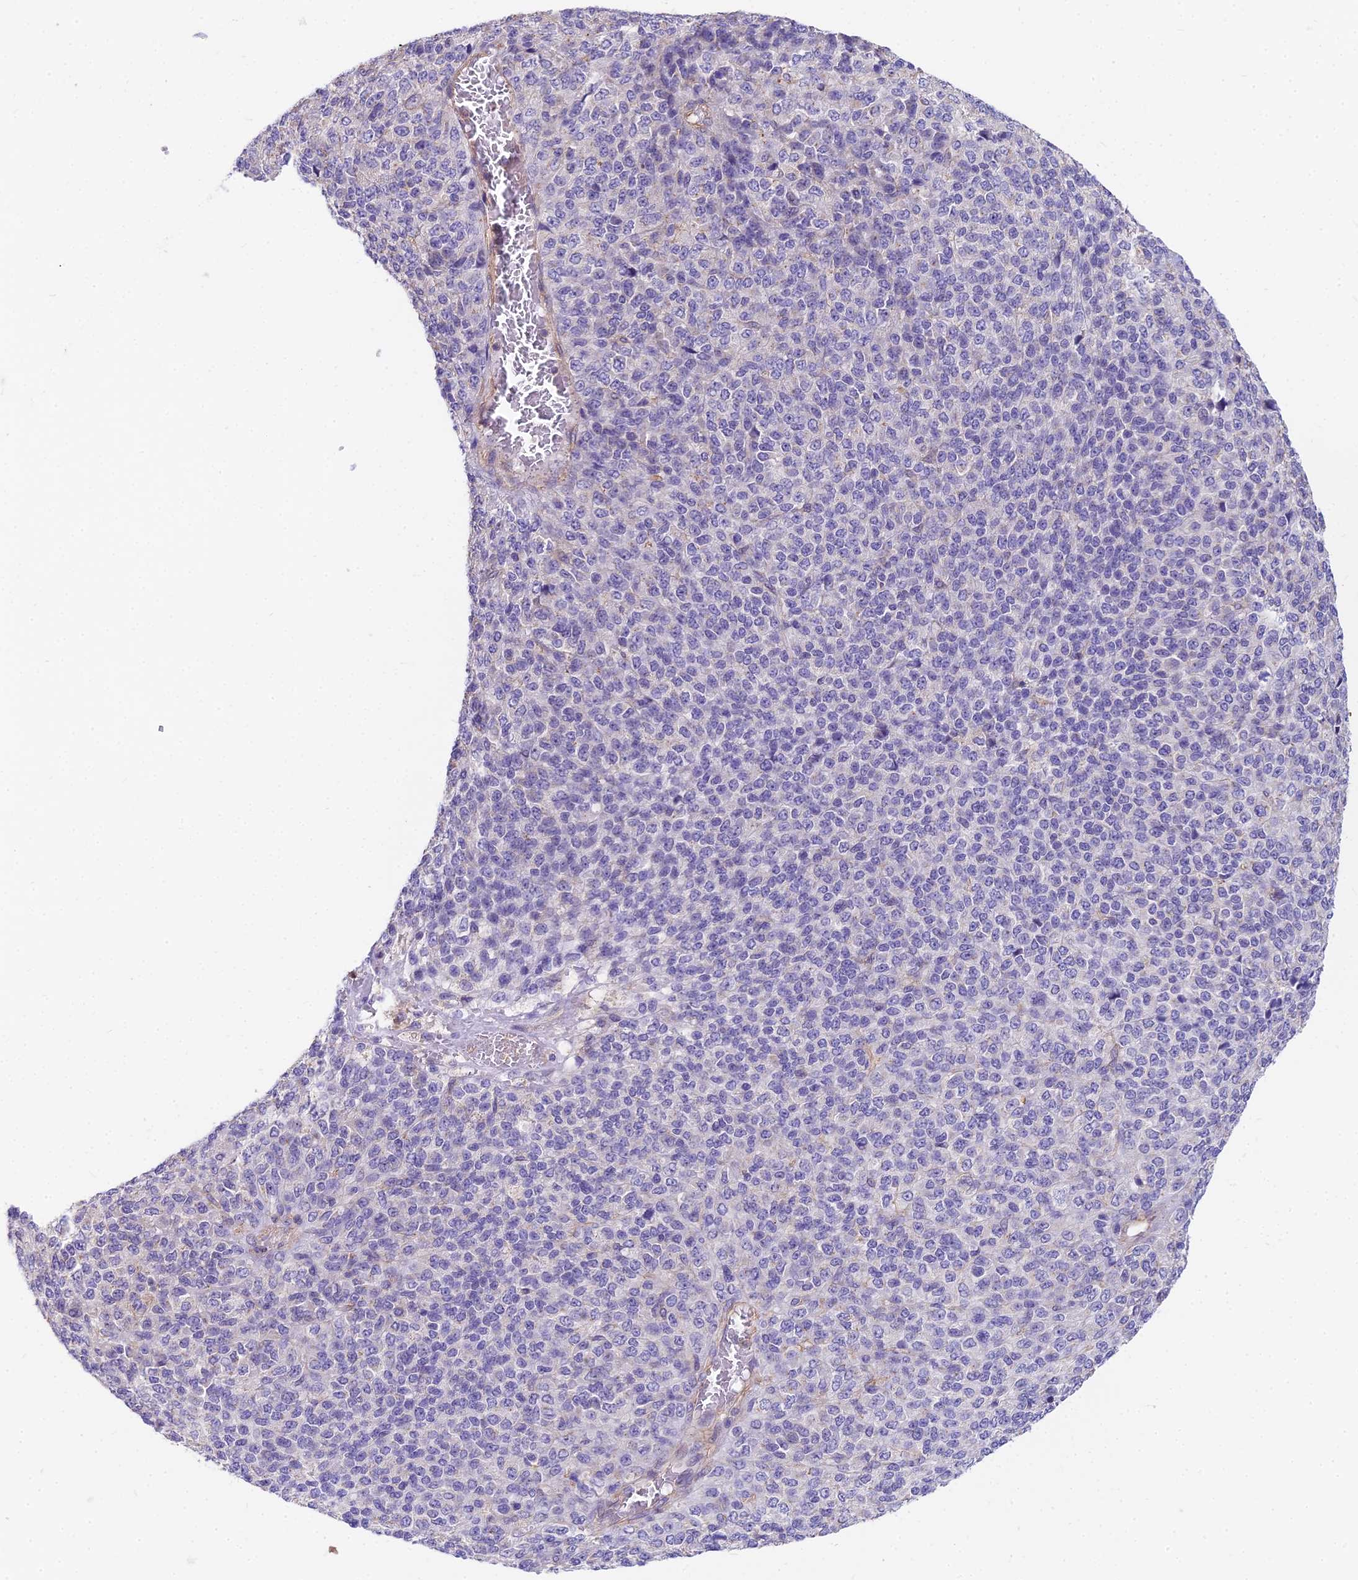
{"staining": {"intensity": "negative", "quantity": "none", "location": "none"}, "tissue": "melanoma", "cell_type": "Tumor cells", "image_type": "cancer", "snomed": [{"axis": "morphology", "description": "Malignant melanoma, Metastatic site"}, {"axis": "topography", "description": "Brain"}], "caption": "Protein analysis of malignant melanoma (metastatic site) reveals no significant staining in tumor cells.", "gene": "HLA-DOA", "patient": {"sex": "female", "age": 56}}